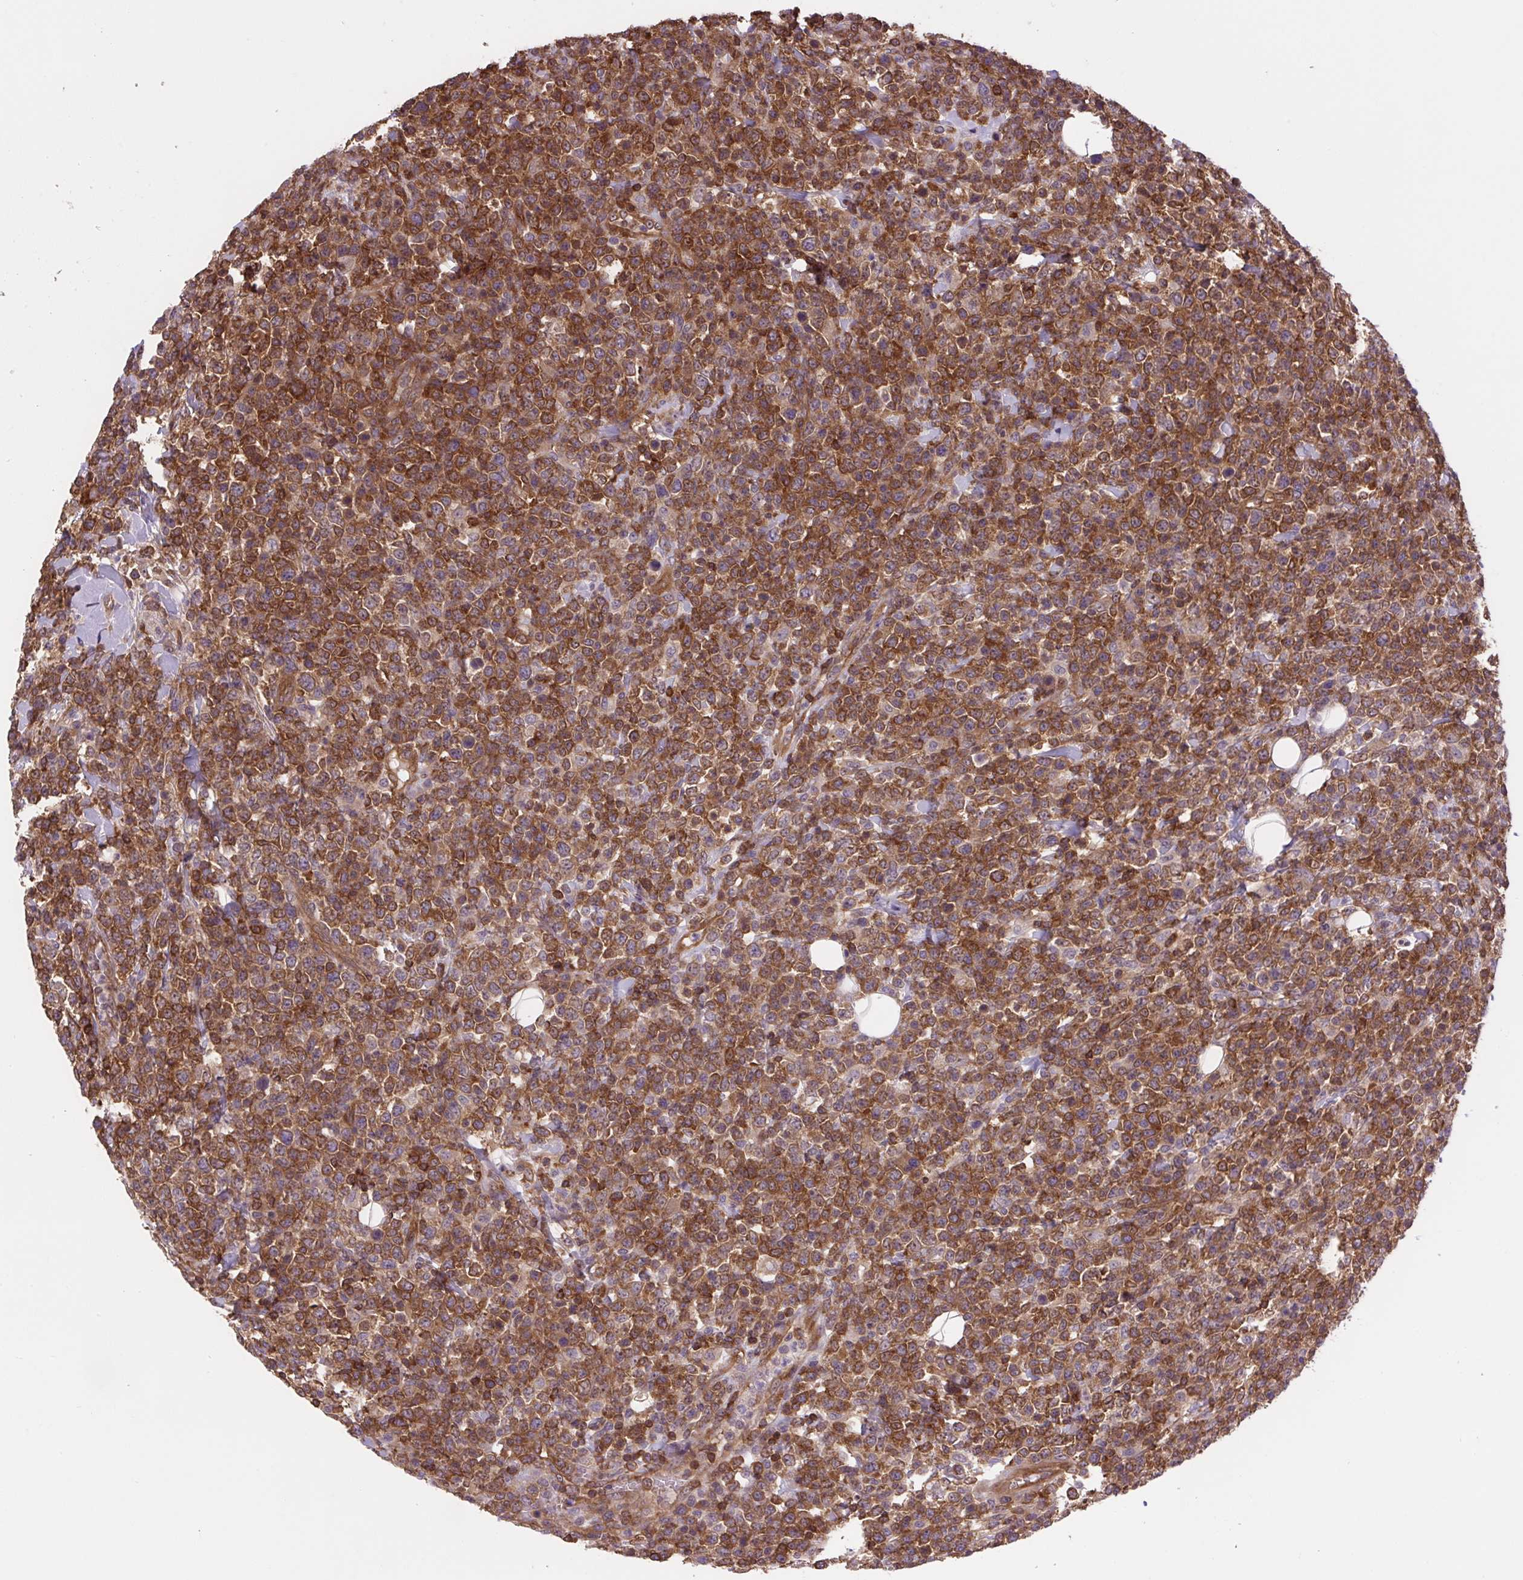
{"staining": {"intensity": "strong", "quantity": ">75%", "location": "cytoplasmic/membranous"}, "tissue": "lymphoma", "cell_type": "Tumor cells", "image_type": "cancer", "snomed": [{"axis": "morphology", "description": "Malignant lymphoma, non-Hodgkin's type, High grade"}, {"axis": "topography", "description": "Colon"}], "caption": "High-power microscopy captured an immunohistochemistry image of high-grade malignant lymphoma, non-Hodgkin's type, revealing strong cytoplasmic/membranous staining in about >75% of tumor cells.", "gene": "PLCG1", "patient": {"sex": "female", "age": 53}}